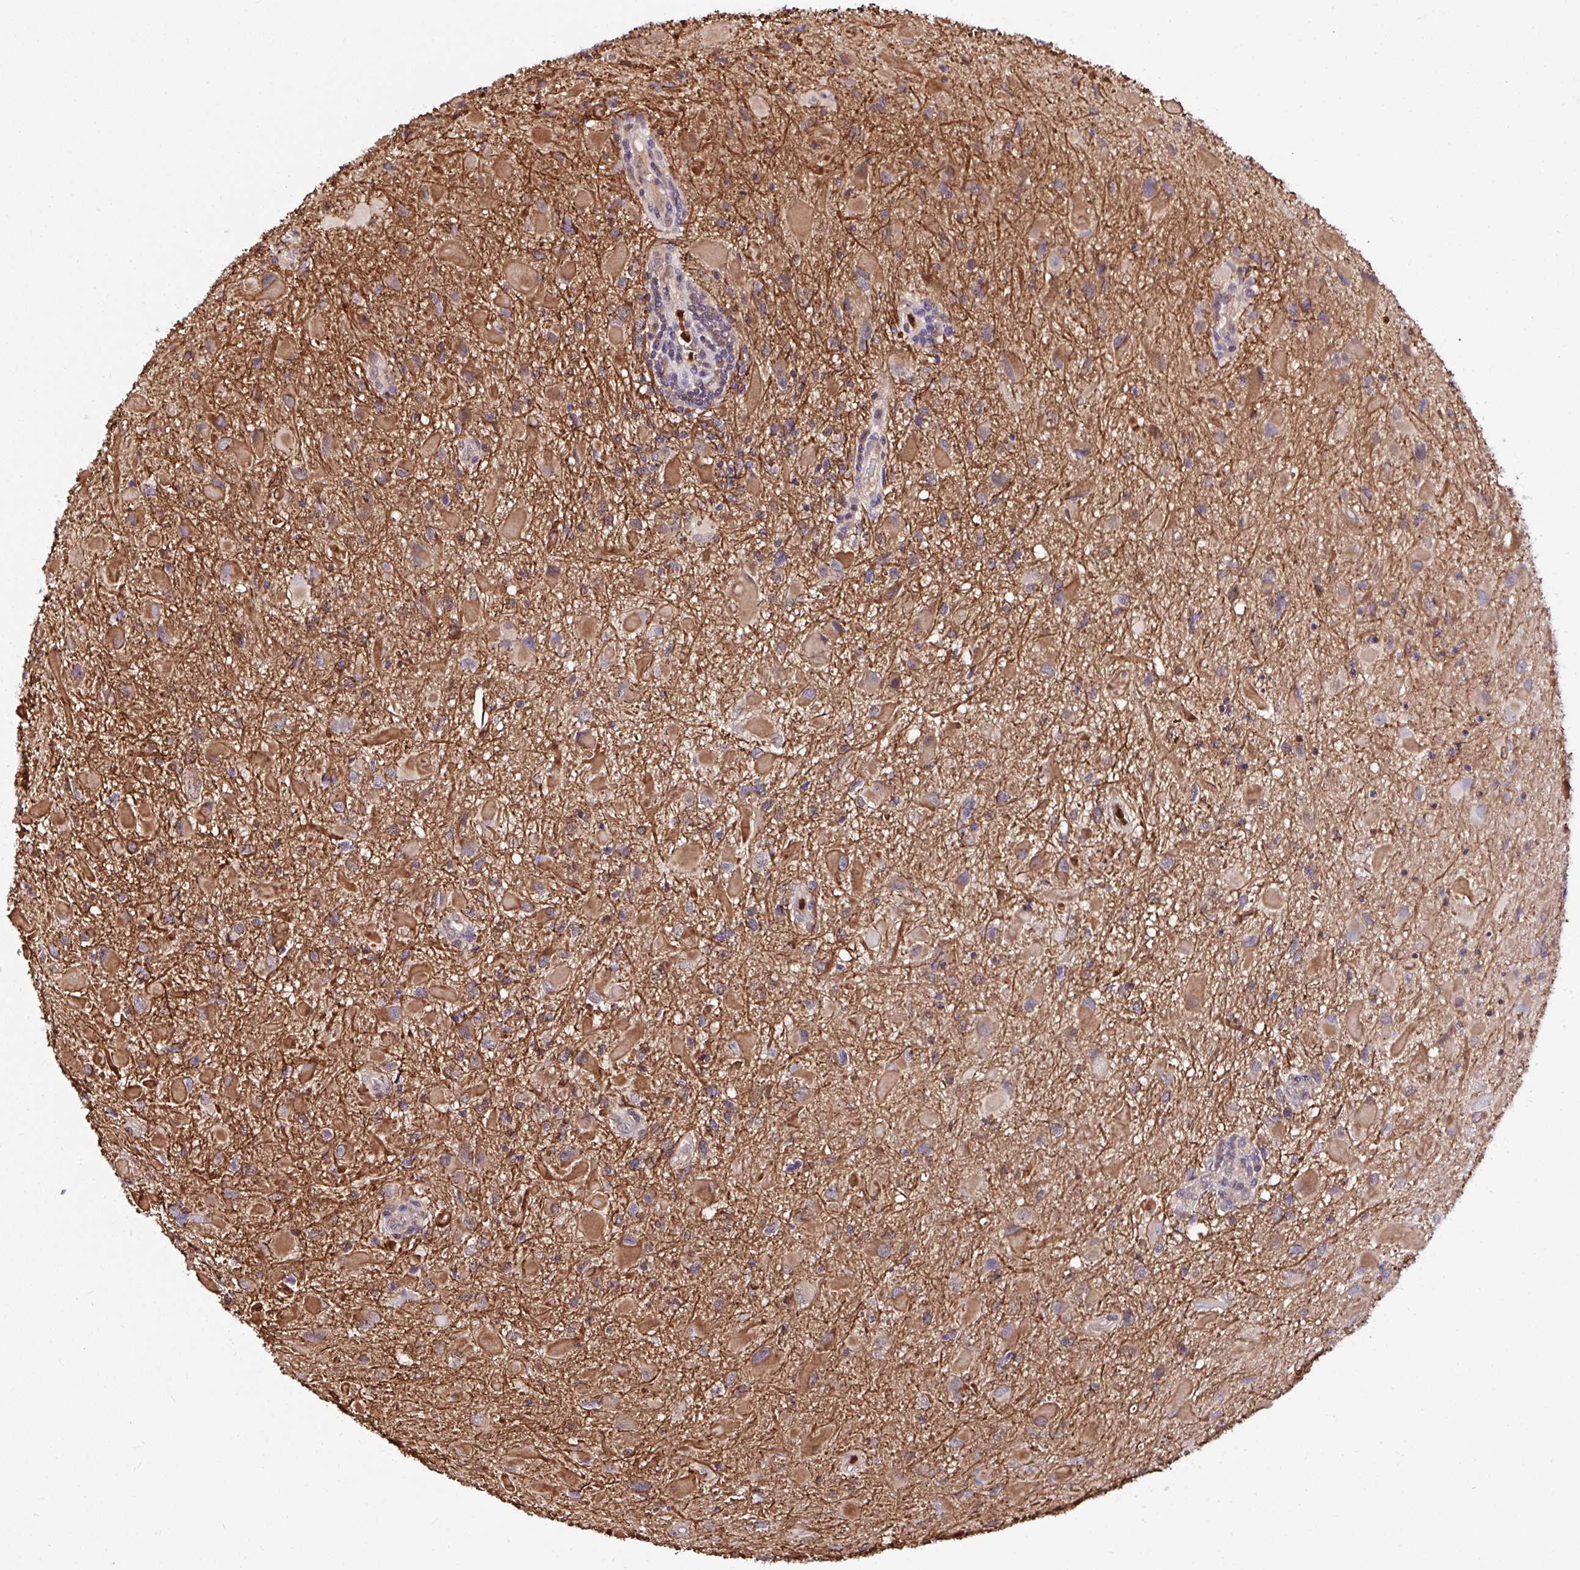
{"staining": {"intensity": "moderate", "quantity": "25%-75%", "location": "cytoplasmic/membranous"}, "tissue": "glioma", "cell_type": "Tumor cells", "image_type": "cancer", "snomed": [{"axis": "morphology", "description": "Glioma, malignant, Low grade"}, {"axis": "topography", "description": "Brain"}], "caption": "Glioma stained with a brown dye reveals moderate cytoplasmic/membranous positive positivity in approximately 25%-75% of tumor cells.", "gene": "PIN4", "patient": {"sex": "female", "age": 32}}